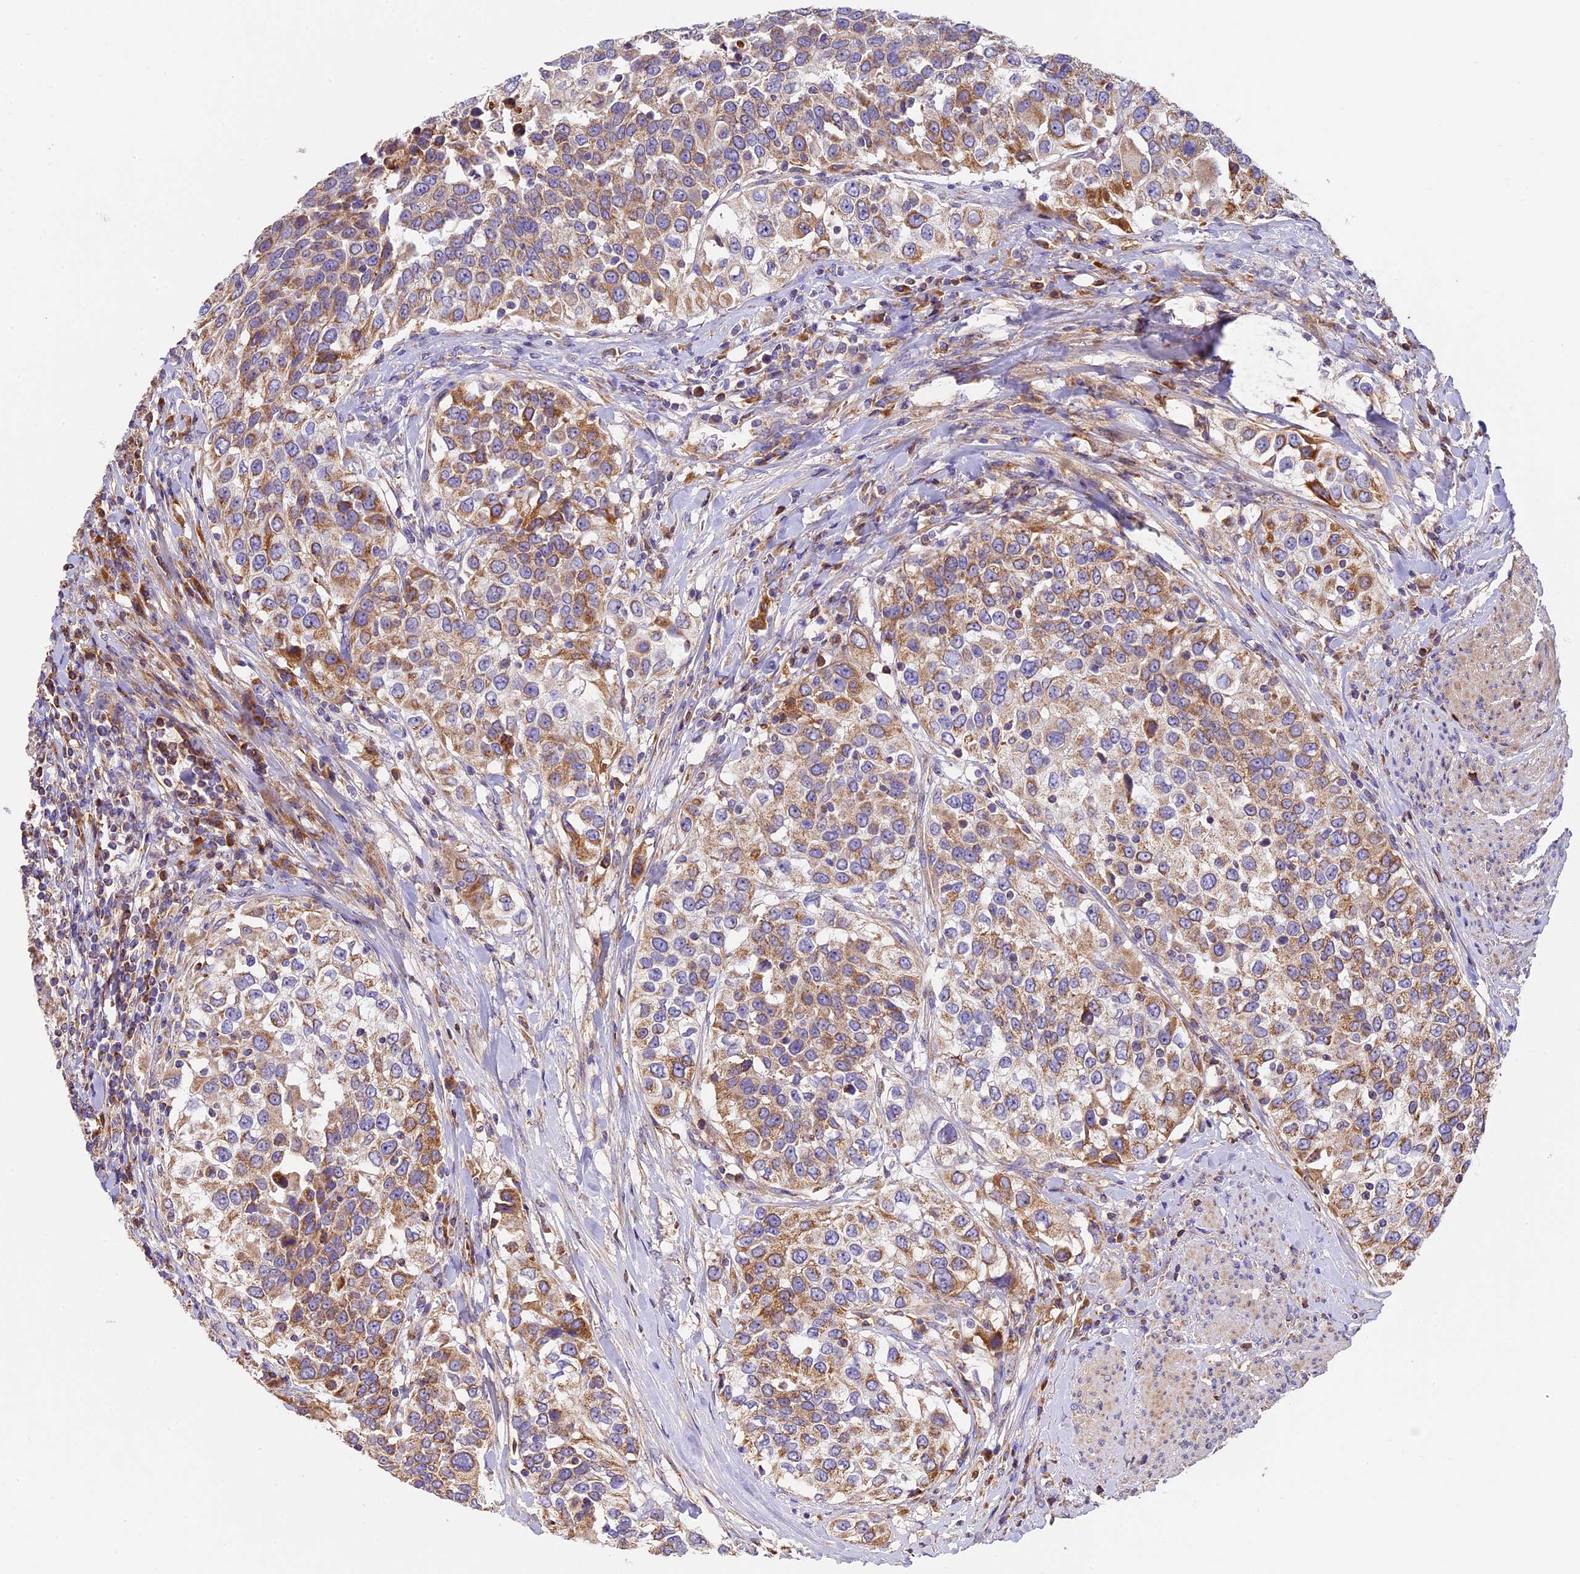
{"staining": {"intensity": "moderate", "quantity": "25%-75%", "location": "cytoplasmic/membranous"}, "tissue": "urothelial cancer", "cell_type": "Tumor cells", "image_type": "cancer", "snomed": [{"axis": "morphology", "description": "Urothelial carcinoma, High grade"}, {"axis": "topography", "description": "Urinary bladder"}], "caption": "Urothelial carcinoma (high-grade) stained with a brown dye shows moderate cytoplasmic/membranous positive staining in approximately 25%-75% of tumor cells.", "gene": "OCEL1", "patient": {"sex": "female", "age": 80}}